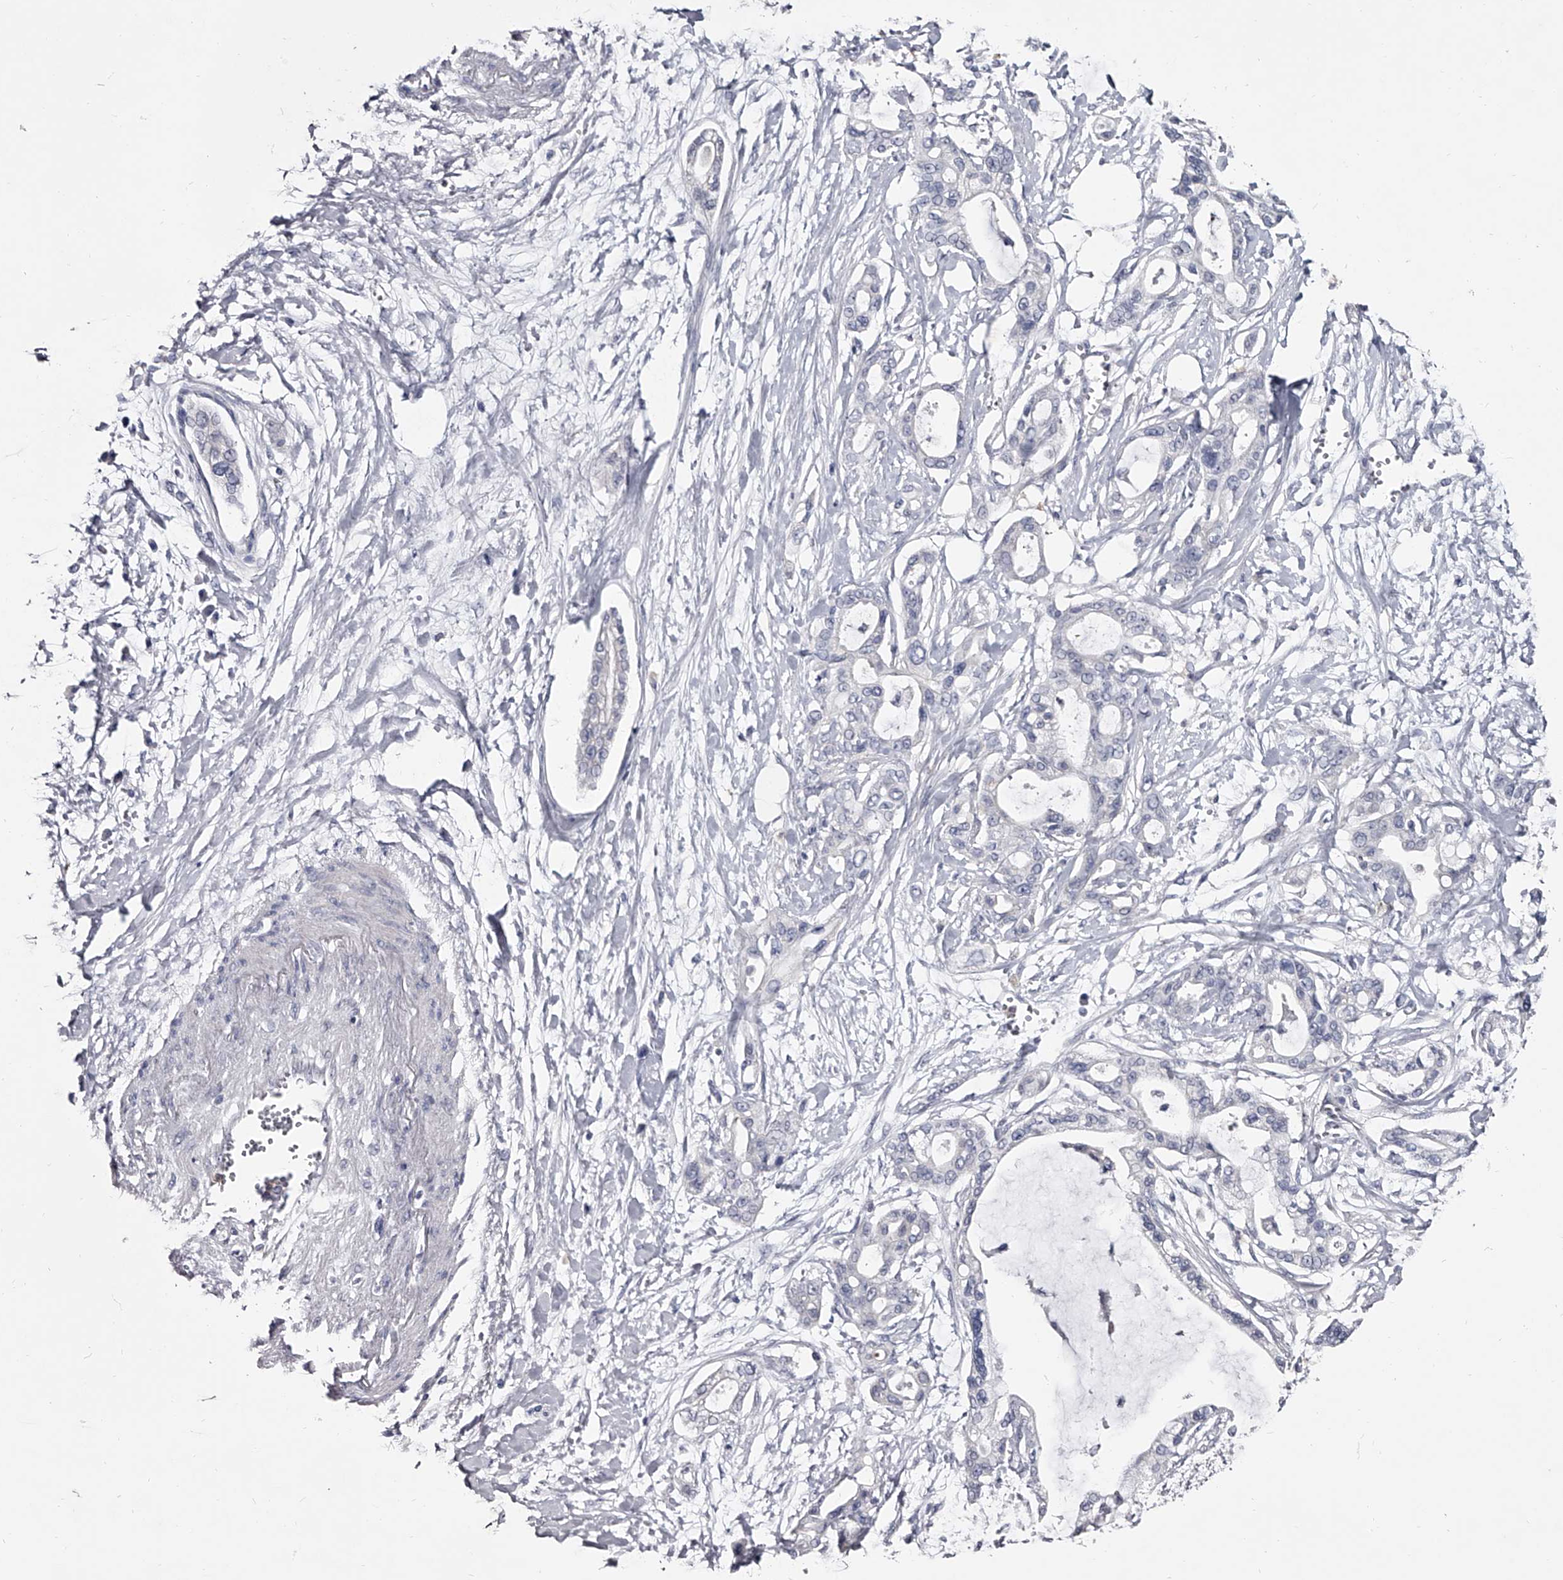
{"staining": {"intensity": "negative", "quantity": "none", "location": "none"}, "tissue": "pancreatic cancer", "cell_type": "Tumor cells", "image_type": "cancer", "snomed": [{"axis": "morphology", "description": "Adenocarcinoma, NOS"}, {"axis": "topography", "description": "Pancreas"}], "caption": "This is an immunohistochemistry micrograph of pancreatic adenocarcinoma. There is no positivity in tumor cells.", "gene": "GAPVD1", "patient": {"sex": "male", "age": 68}}